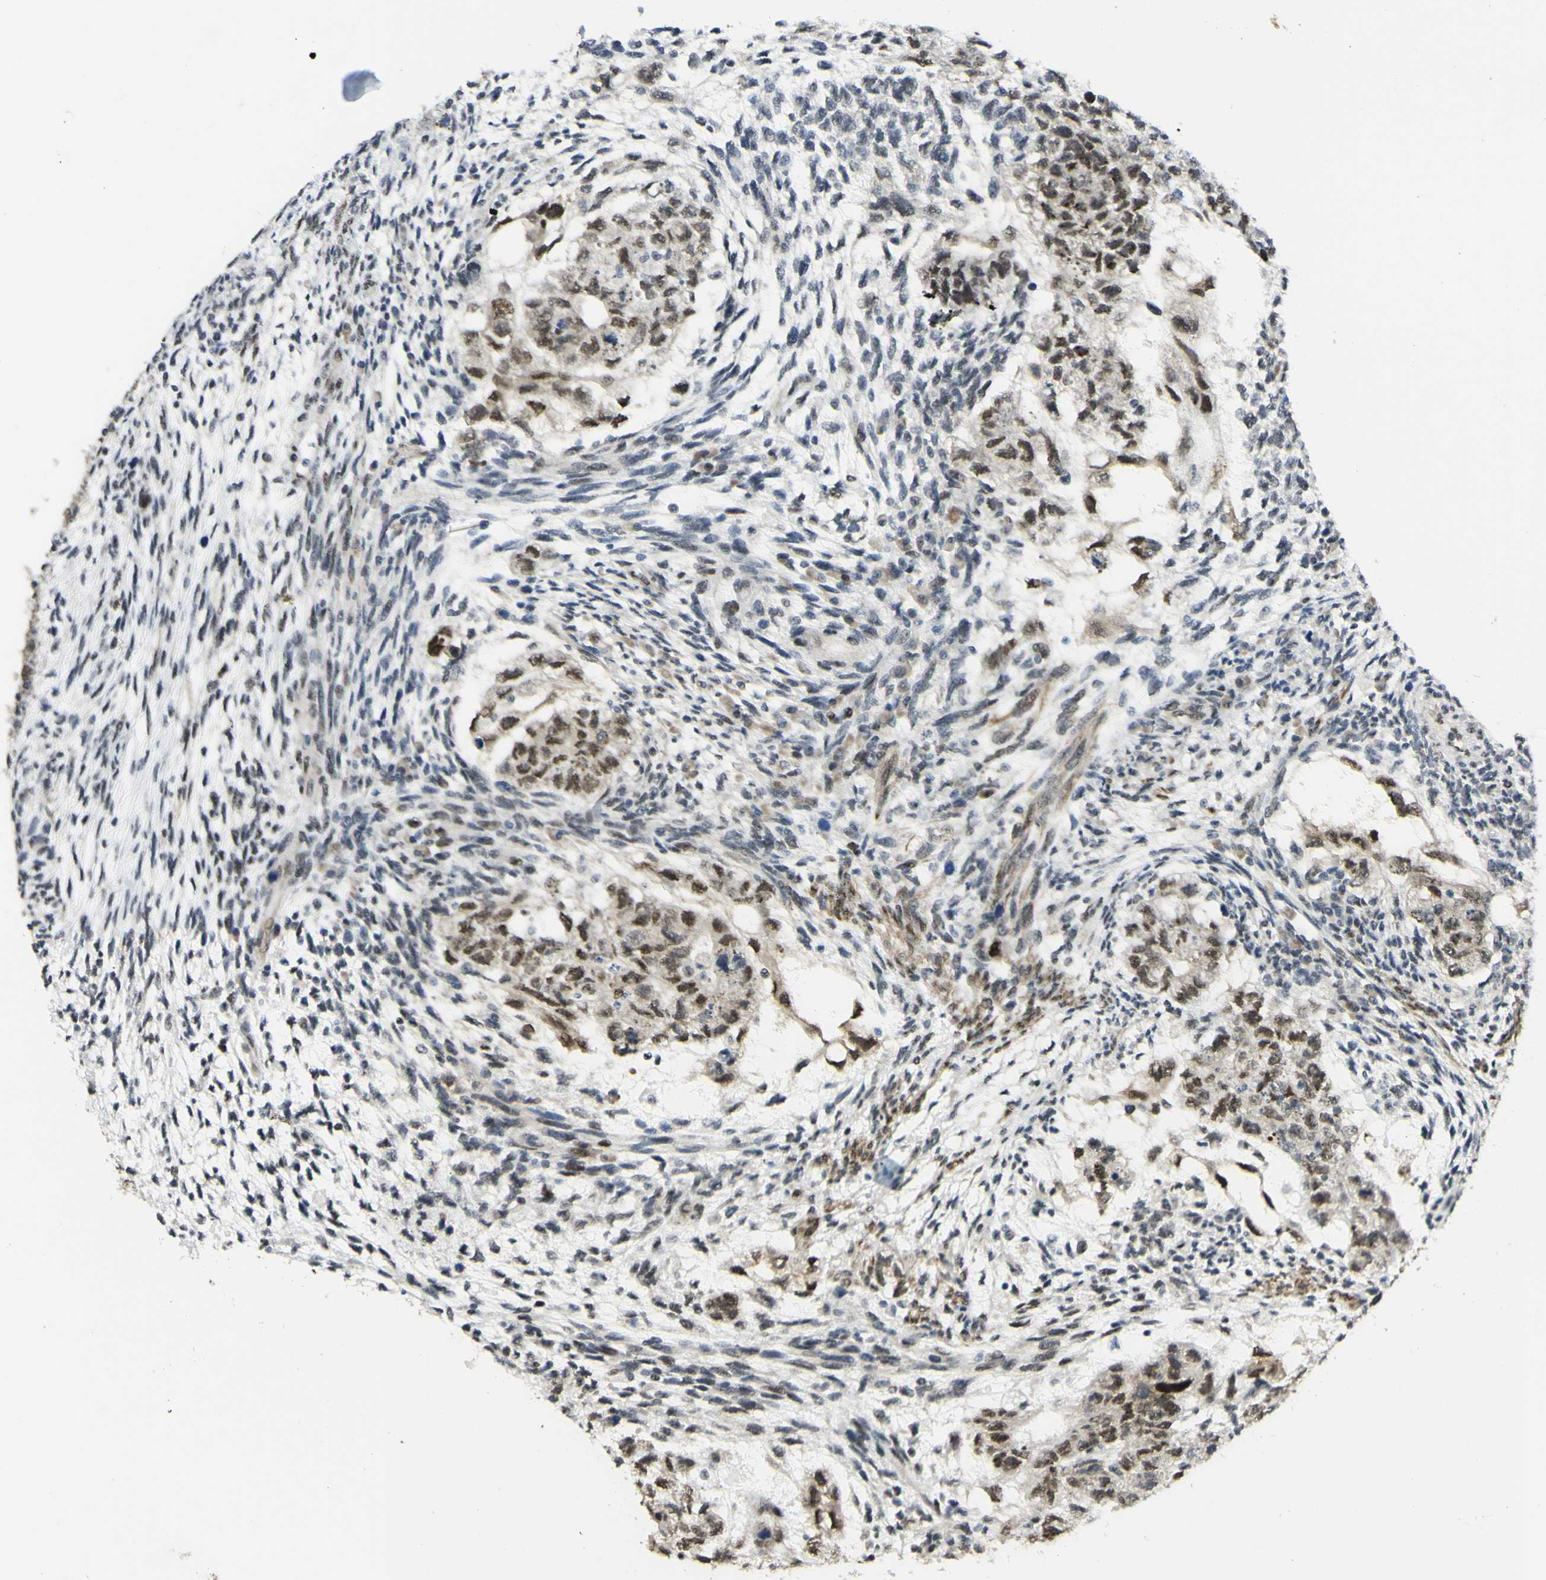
{"staining": {"intensity": "moderate", "quantity": ">75%", "location": "nuclear"}, "tissue": "testis cancer", "cell_type": "Tumor cells", "image_type": "cancer", "snomed": [{"axis": "morphology", "description": "Normal tissue, NOS"}, {"axis": "morphology", "description": "Carcinoma, Embryonal, NOS"}, {"axis": "topography", "description": "Testis"}], "caption": "This histopathology image displays immunohistochemistry (IHC) staining of testis cancer, with medium moderate nuclear staining in approximately >75% of tumor cells.", "gene": "DDX1", "patient": {"sex": "male", "age": 36}}